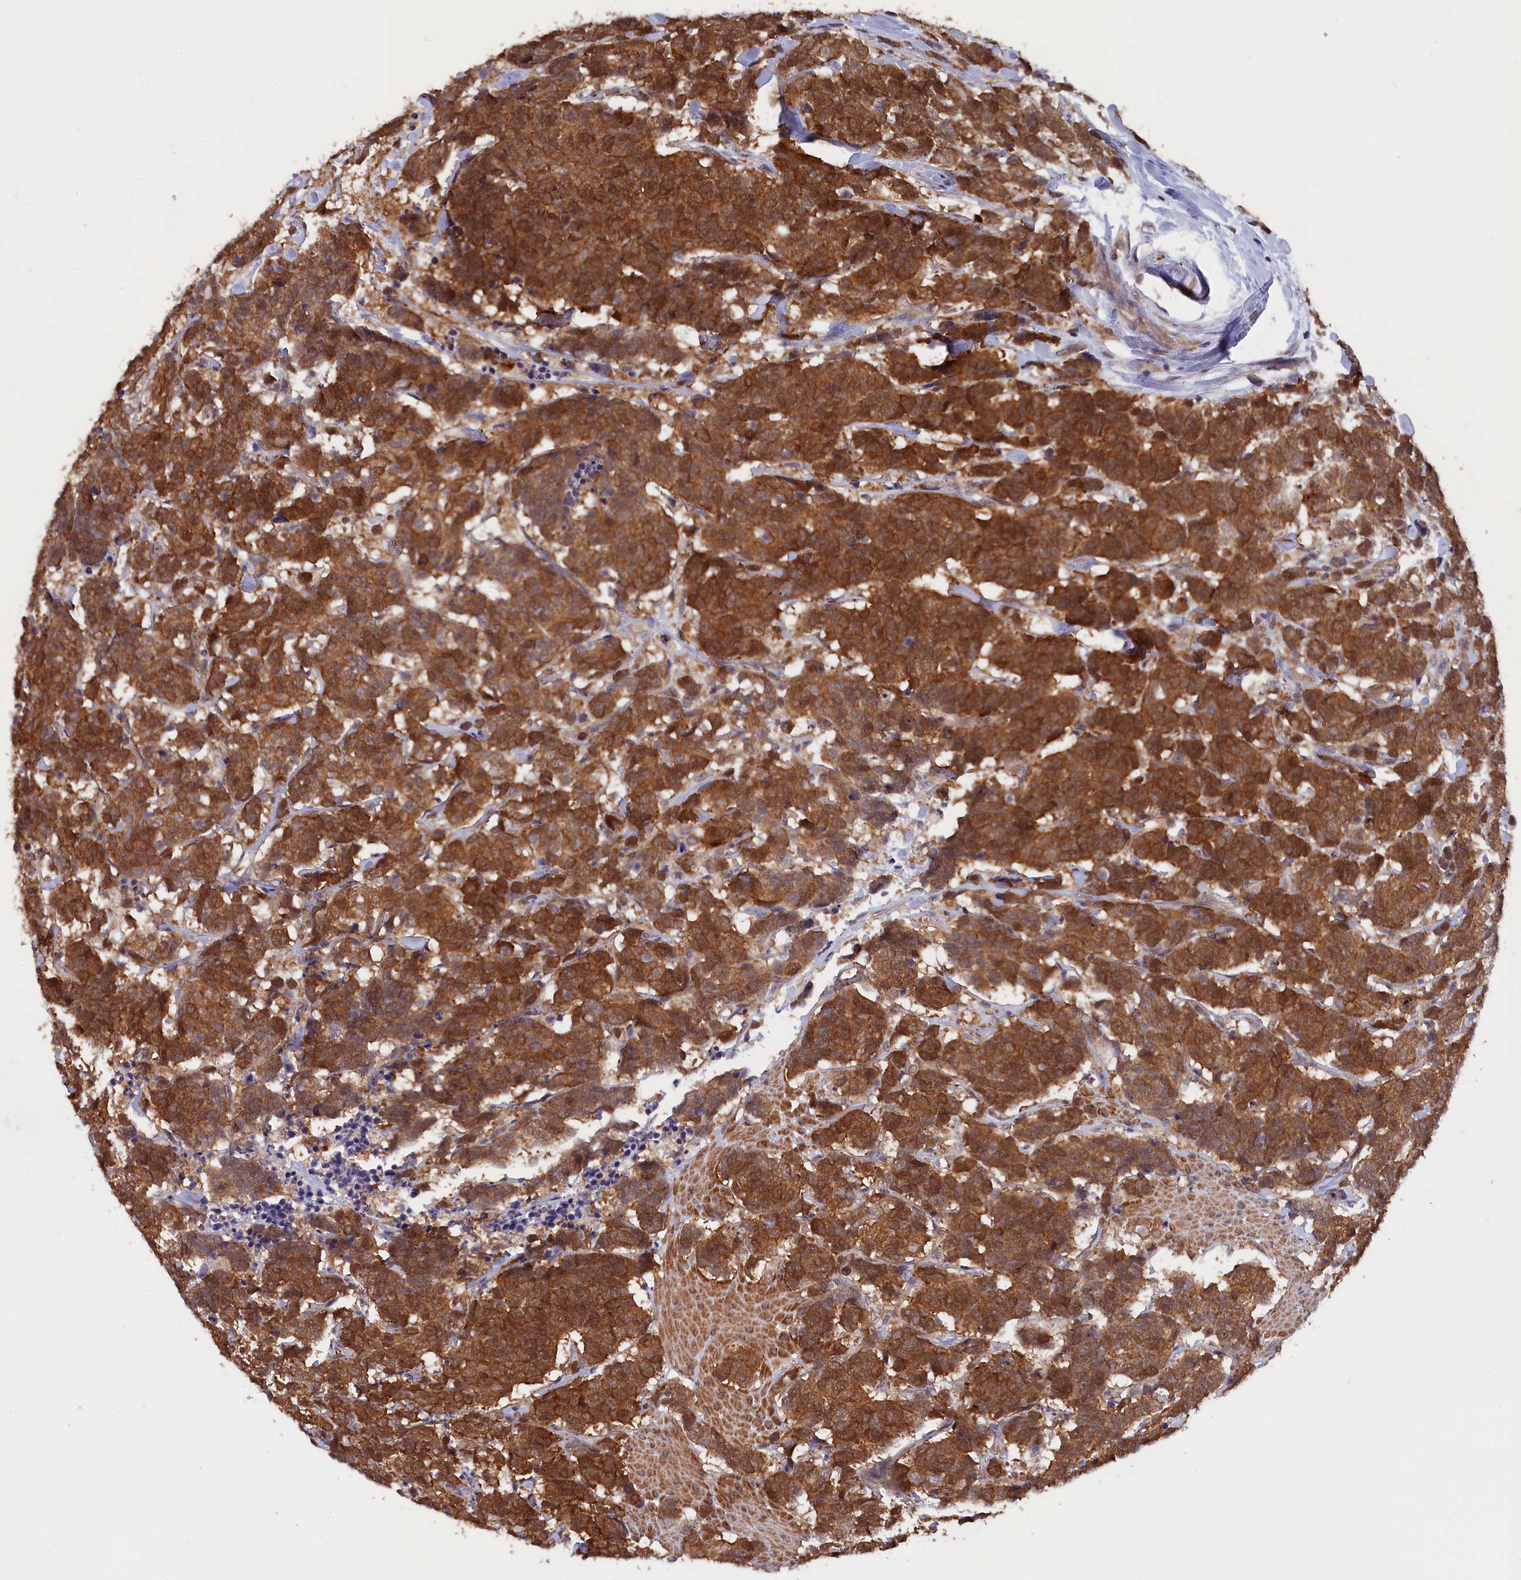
{"staining": {"intensity": "strong", "quantity": ">75%", "location": "cytoplasmic/membranous"}, "tissue": "carcinoid", "cell_type": "Tumor cells", "image_type": "cancer", "snomed": [{"axis": "morphology", "description": "Carcinoma, NOS"}, {"axis": "morphology", "description": "Carcinoid, malignant, NOS"}, {"axis": "topography", "description": "Urinary bladder"}], "caption": "Human carcinoma stained for a protein (brown) exhibits strong cytoplasmic/membranous positive positivity in about >75% of tumor cells.", "gene": "JPT2", "patient": {"sex": "male", "age": 57}}